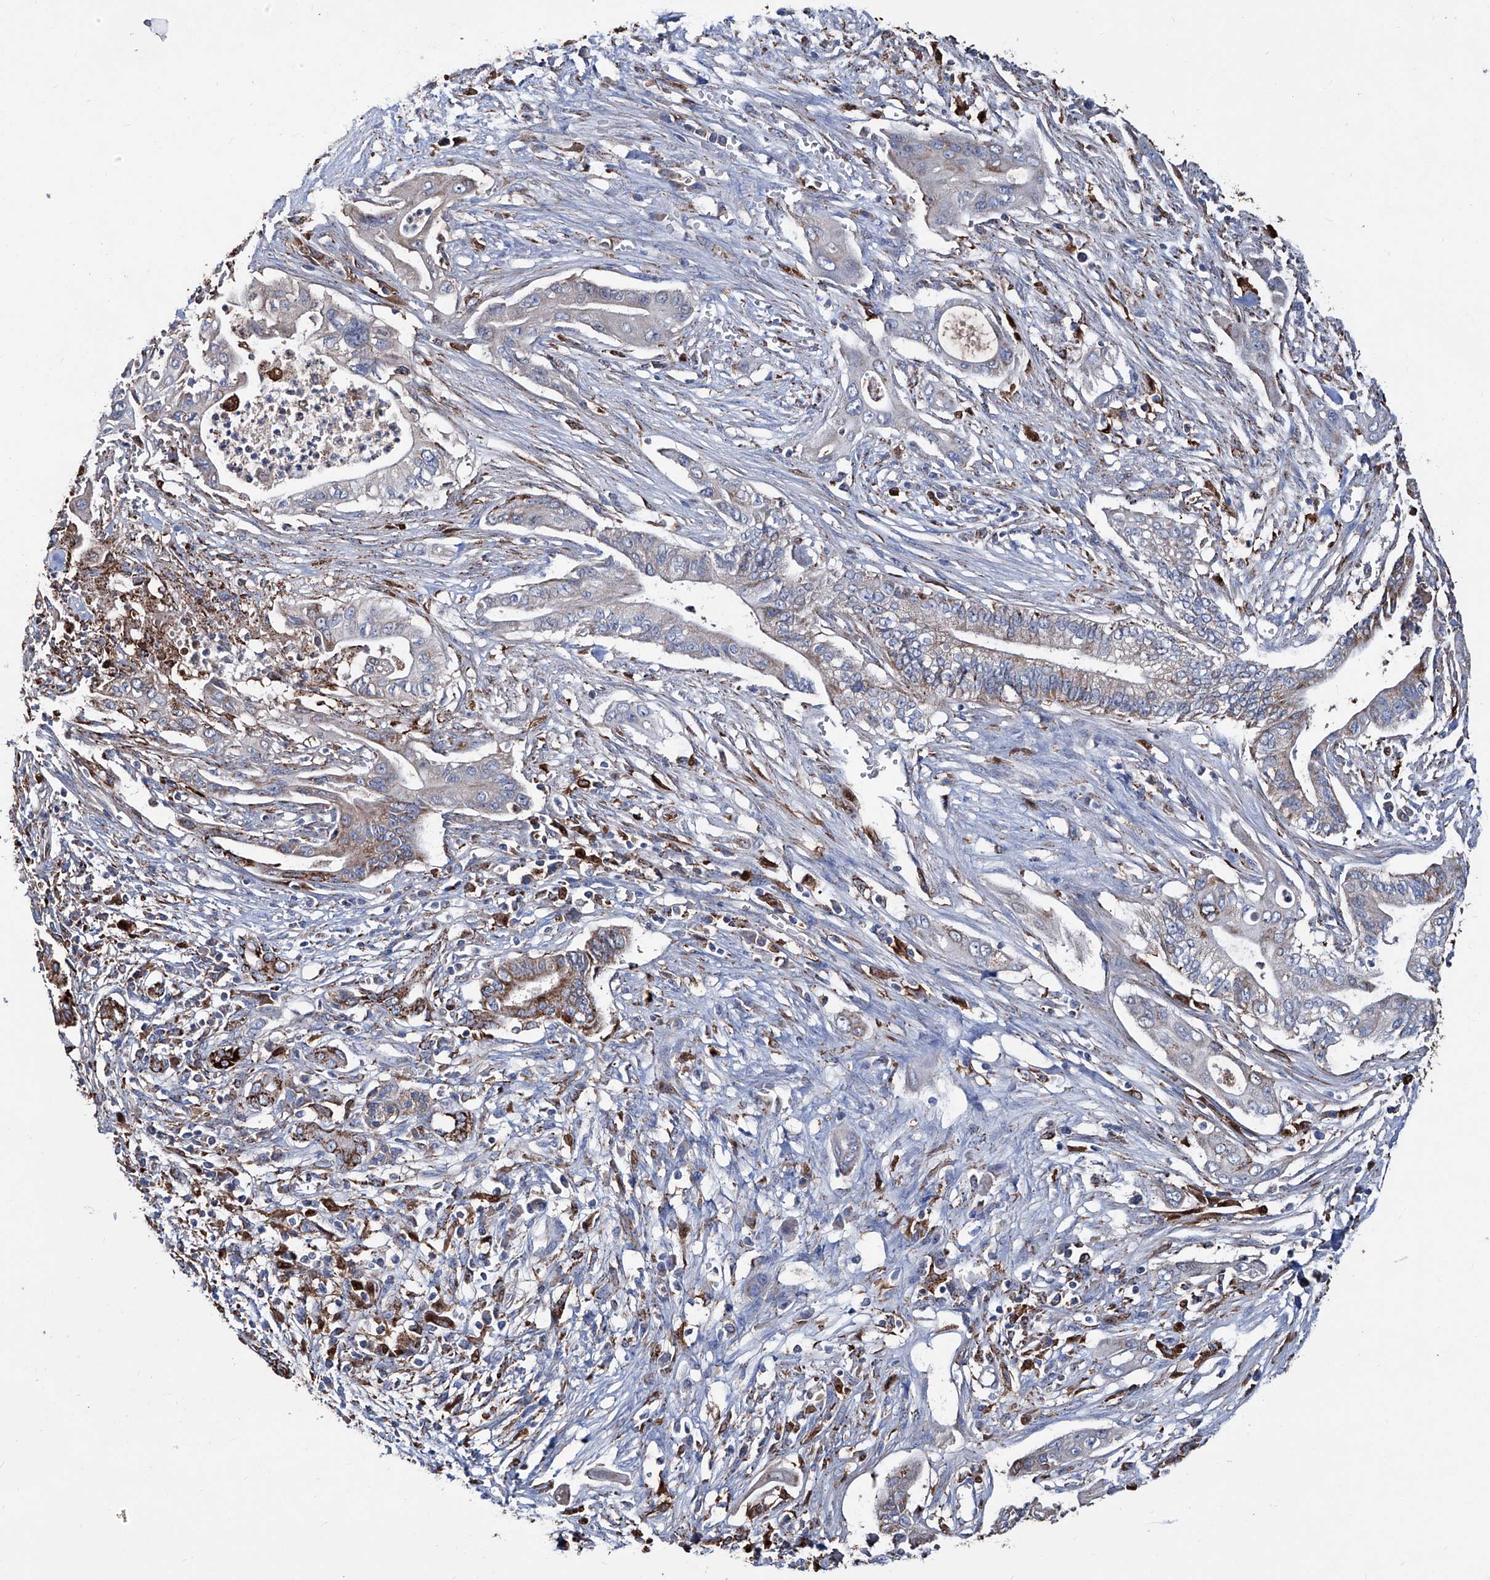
{"staining": {"intensity": "moderate", "quantity": "<25%", "location": "cytoplasmic/membranous"}, "tissue": "pancreatic cancer", "cell_type": "Tumor cells", "image_type": "cancer", "snomed": [{"axis": "morphology", "description": "Adenocarcinoma, NOS"}, {"axis": "topography", "description": "Pancreas"}], "caption": "This histopathology image exhibits pancreatic adenocarcinoma stained with immunohistochemistry (IHC) to label a protein in brown. The cytoplasmic/membranous of tumor cells show moderate positivity for the protein. Nuclei are counter-stained blue.", "gene": "NHS", "patient": {"sex": "male", "age": 58}}